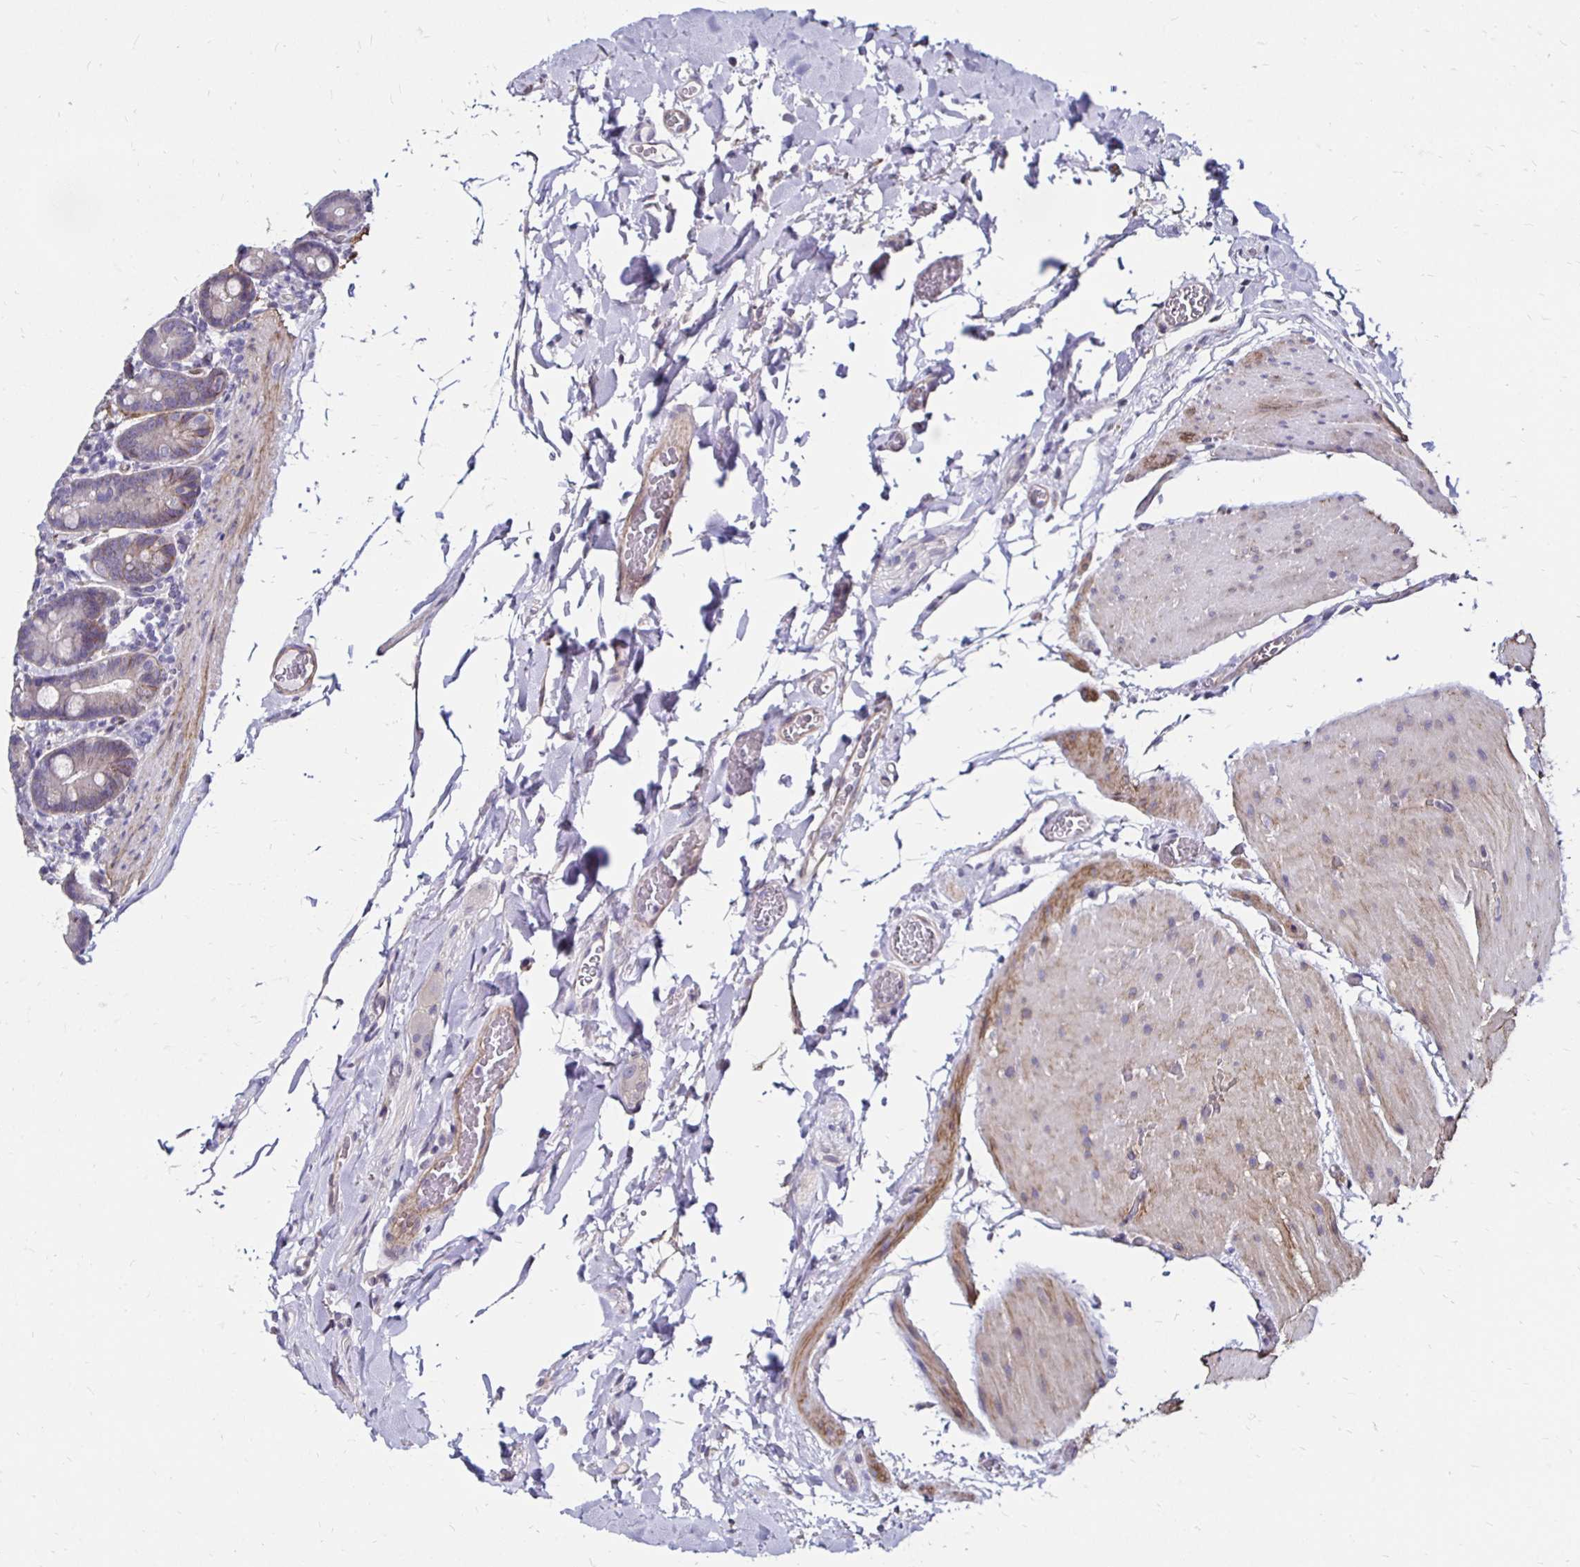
{"staining": {"intensity": "negative", "quantity": "none", "location": "none"}, "tissue": "duodenum", "cell_type": "Glandular cells", "image_type": "normal", "snomed": [{"axis": "morphology", "description": "Normal tissue, NOS"}, {"axis": "topography", "description": "Duodenum"}], "caption": "The IHC image has no significant staining in glandular cells of duodenum.", "gene": "ITGB1", "patient": {"sex": "female", "age": 62}}